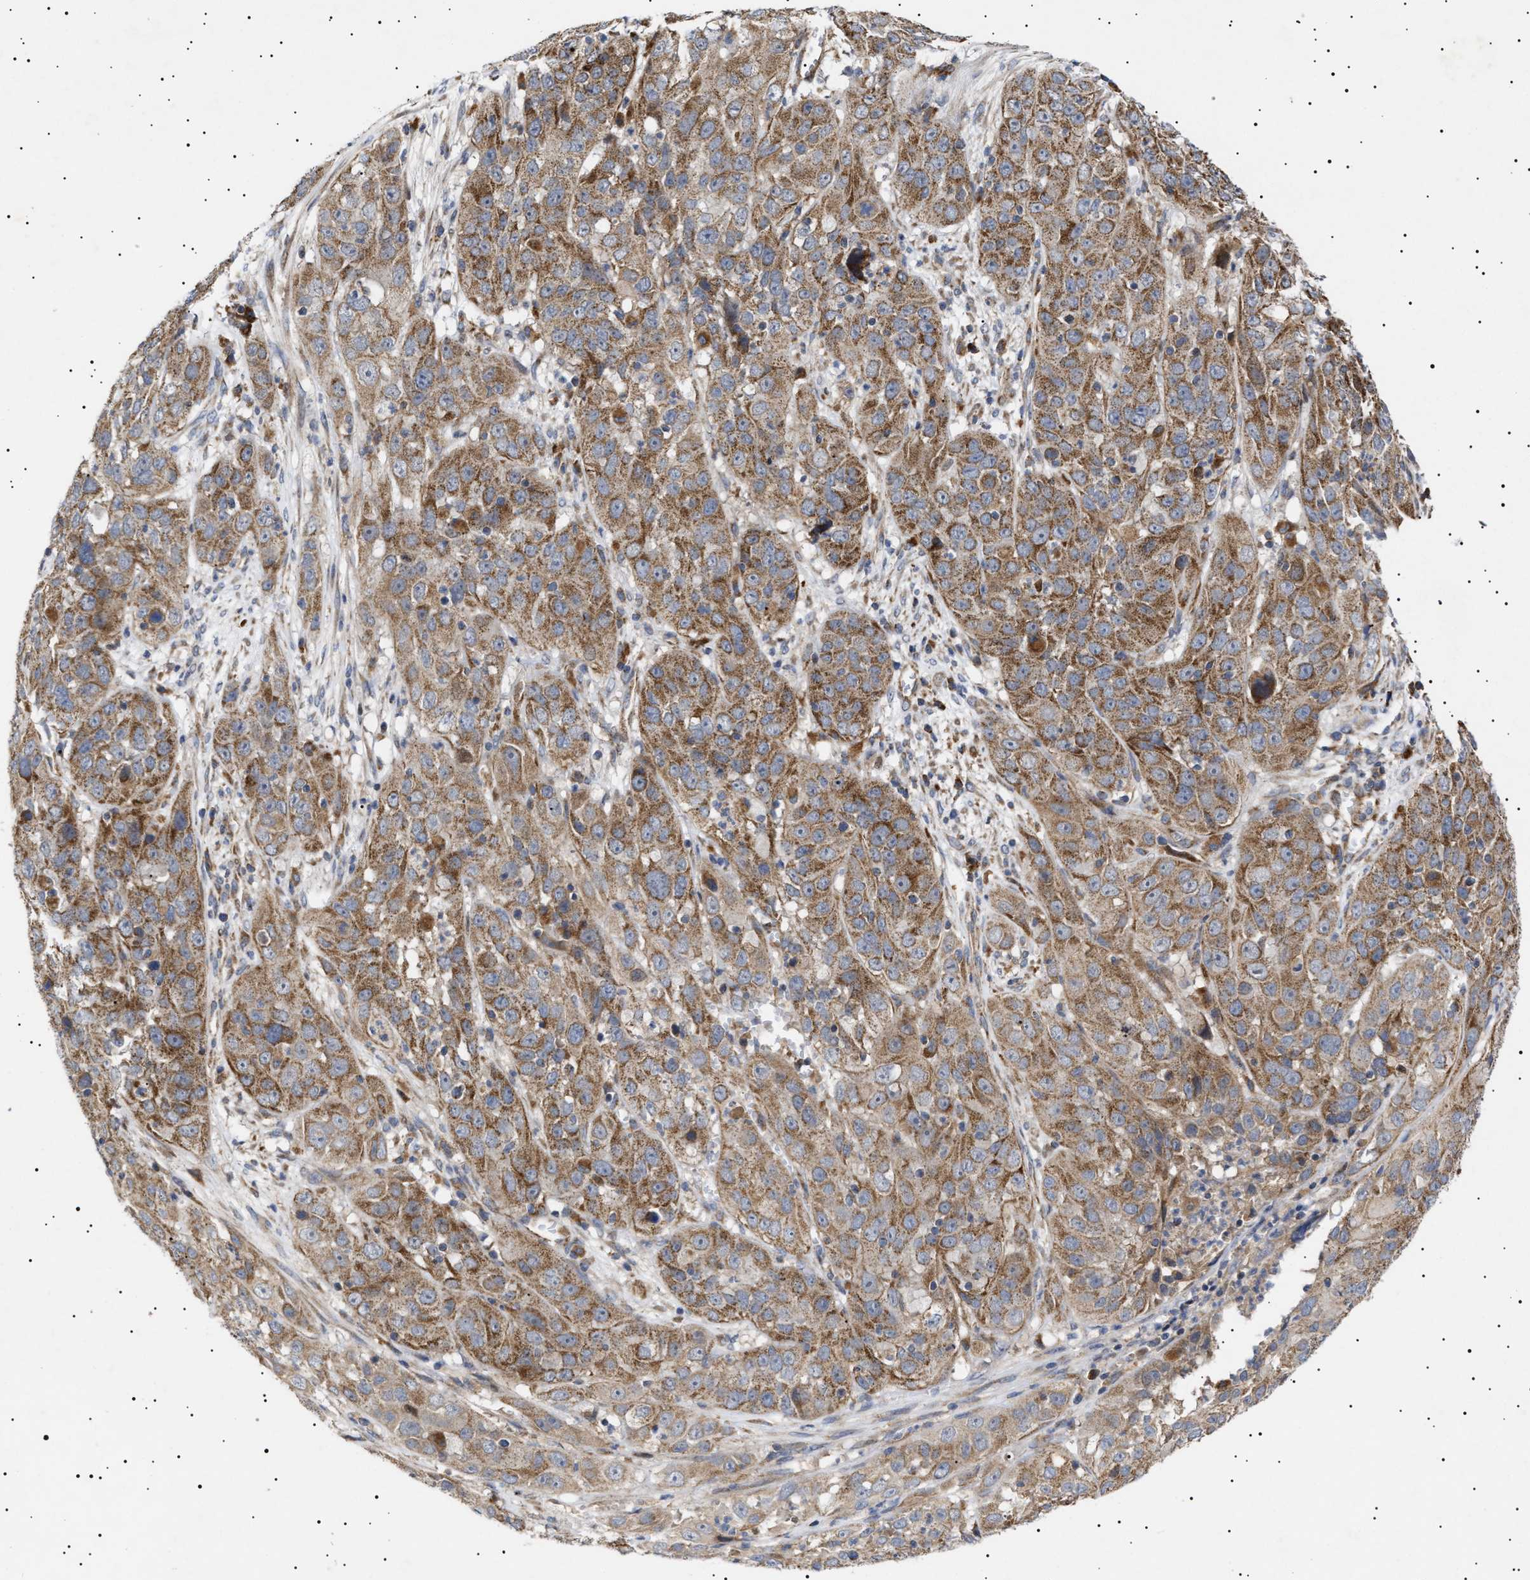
{"staining": {"intensity": "moderate", "quantity": ">75%", "location": "cytoplasmic/membranous"}, "tissue": "cervical cancer", "cell_type": "Tumor cells", "image_type": "cancer", "snomed": [{"axis": "morphology", "description": "Squamous cell carcinoma, NOS"}, {"axis": "topography", "description": "Cervix"}], "caption": "This micrograph reveals cervical cancer stained with immunohistochemistry to label a protein in brown. The cytoplasmic/membranous of tumor cells show moderate positivity for the protein. Nuclei are counter-stained blue.", "gene": "MRPL10", "patient": {"sex": "female", "age": 32}}